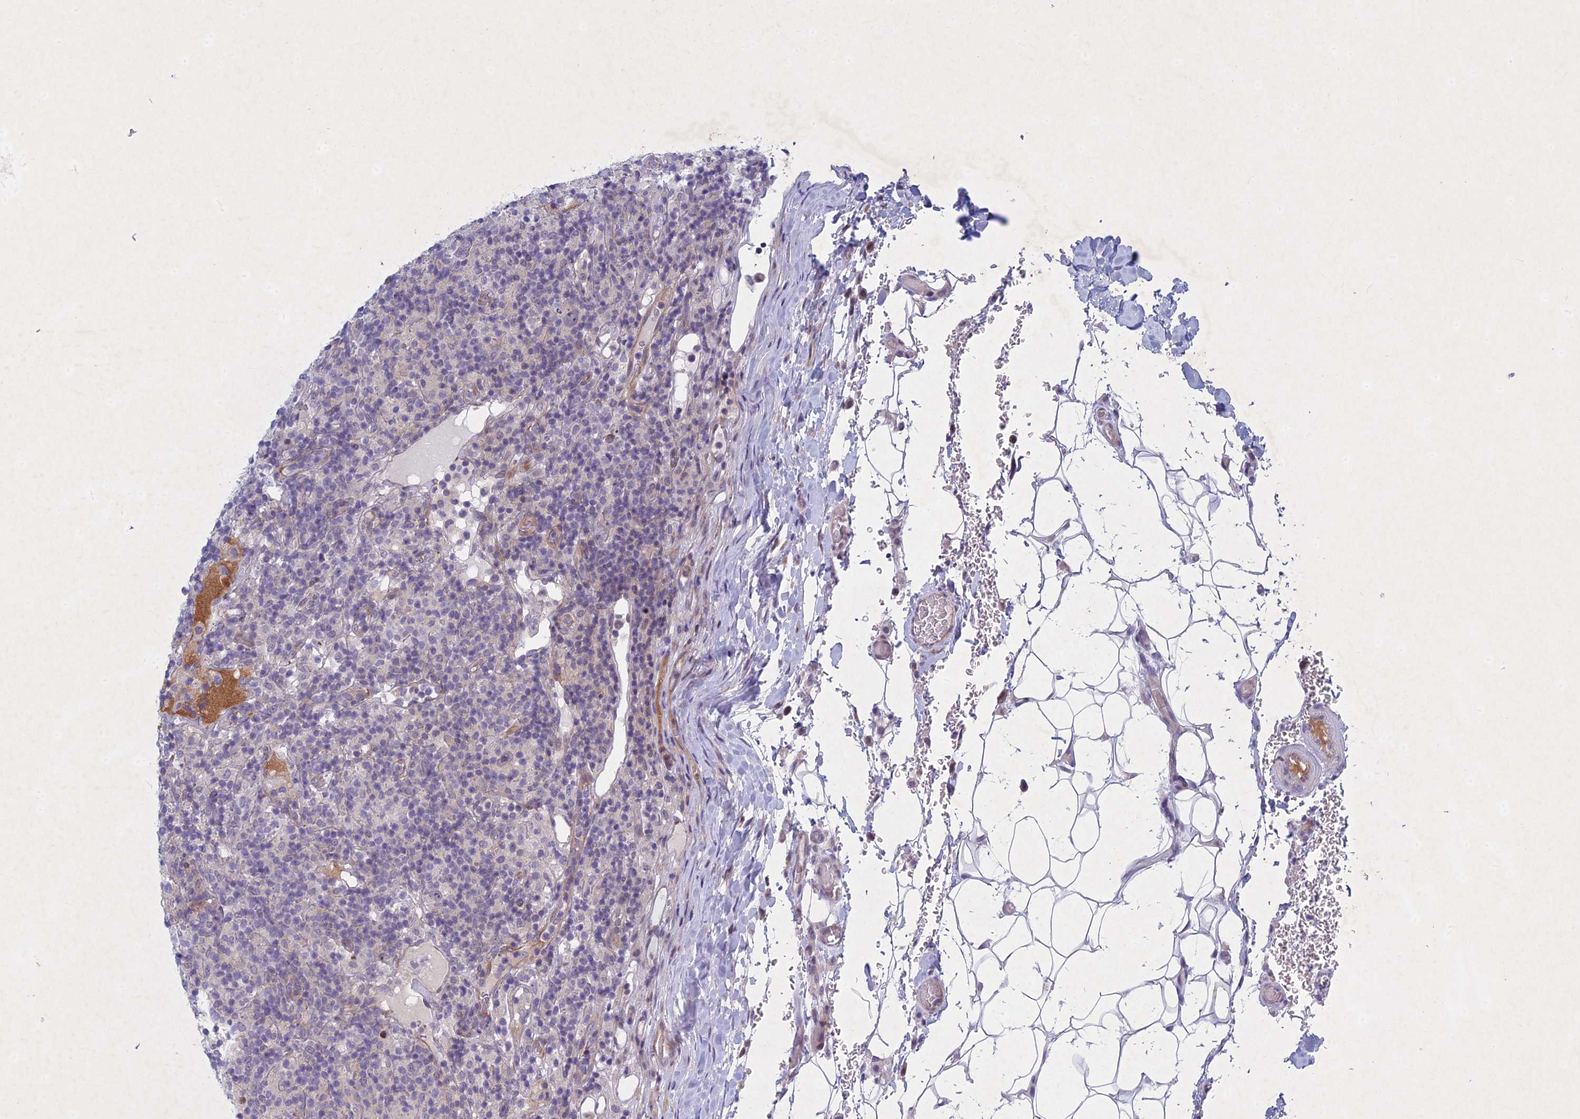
{"staining": {"intensity": "negative", "quantity": "none", "location": "none"}, "tissue": "lymphoma", "cell_type": "Tumor cells", "image_type": "cancer", "snomed": [{"axis": "morphology", "description": "Hodgkin's disease, NOS"}, {"axis": "topography", "description": "Lymph node"}], "caption": "Tumor cells are negative for brown protein staining in Hodgkin's disease.", "gene": "PTHLH", "patient": {"sex": "male", "age": 70}}